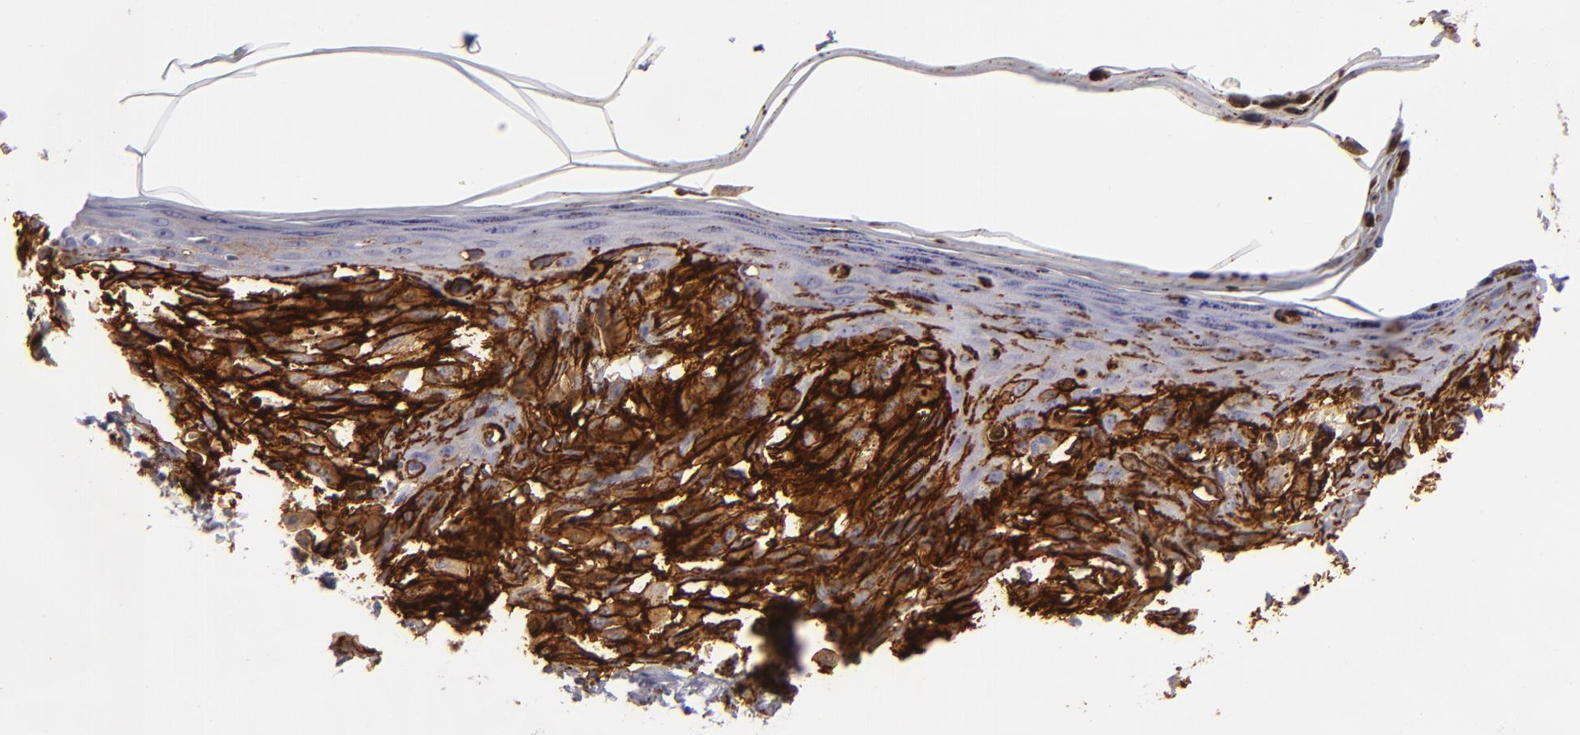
{"staining": {"intensity": "strong", "quantity": ">75%", "location": "cytoplasmic/membranous"}, "tissue": "melanoma", "cell_type": "Tumor cells", "image_type": "cancer", "snomed": [{"axis": "morphology", "description": "Malignant melanoma, NOS"}, {"axis": "topography", "description": "Skin"}], "caption": "Strong cytoplasmic/membranous expression for a protein is present in about >75% of tumor cells of melanoma using IHC.", "gene": "MCAM", "patient": {"sex": "female", "age": 72}}